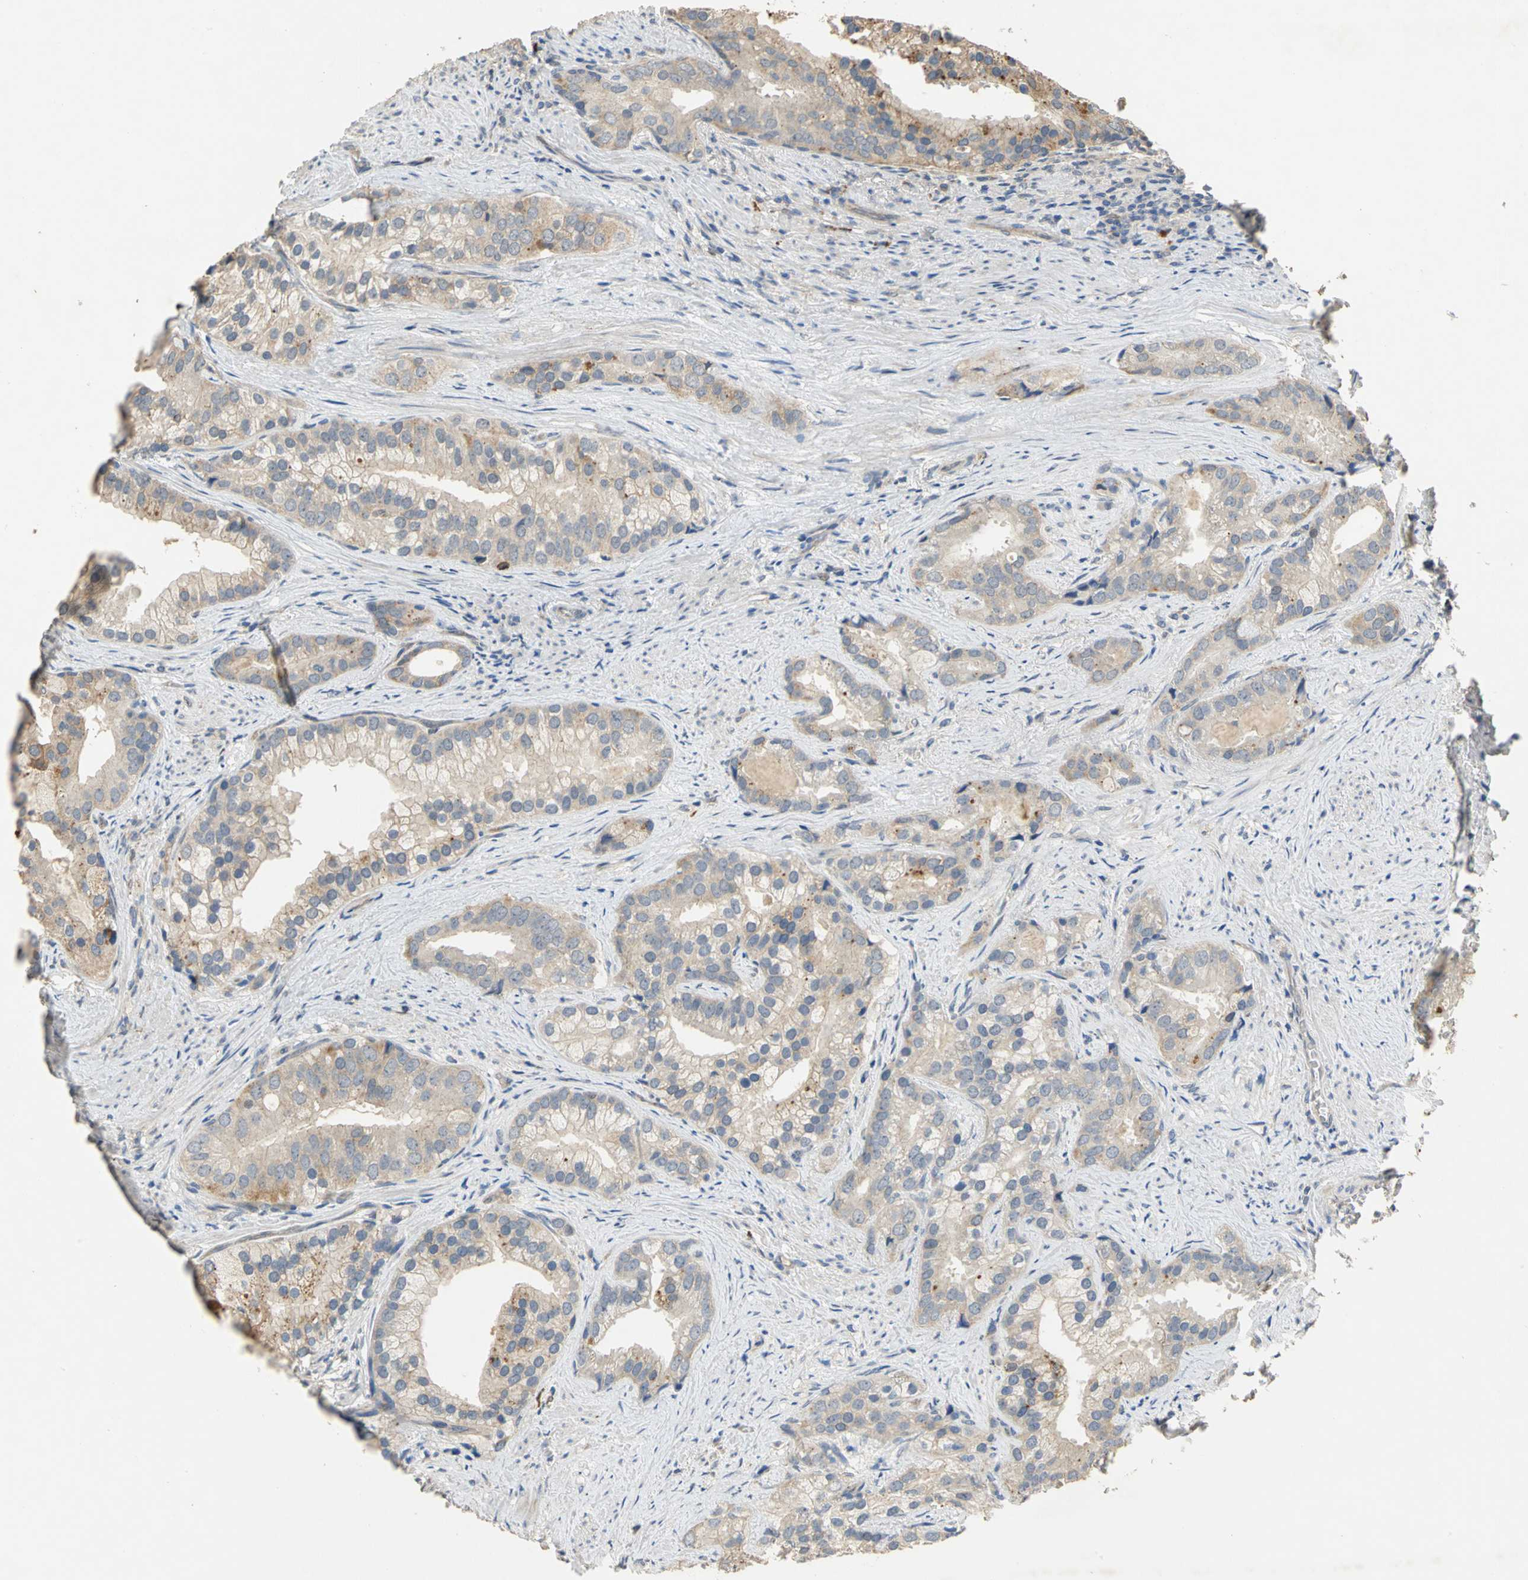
{"staining": {"intensity": "weak", "quantity": "25%-75%", "location": "cytoplasmic/membranous"}, "tissue": "prostate cancer", "cell_type": "Tumor cells", "image_type": "cancer", "snomed": [{"axis": "morphology", "description": "Adenocarcinoma, Low grade"}, {"axis": "topography", "description": "Prostate"}], "caption": "The histopathology image demonstrates staining of prostate adenocarcinoma (low-grade), revealing weak cytoplasmic/membranous protein positivity (brown color) within tumor cells.", "gene": "IL17RB", "patient": {"sex": "male", "age": 71}}